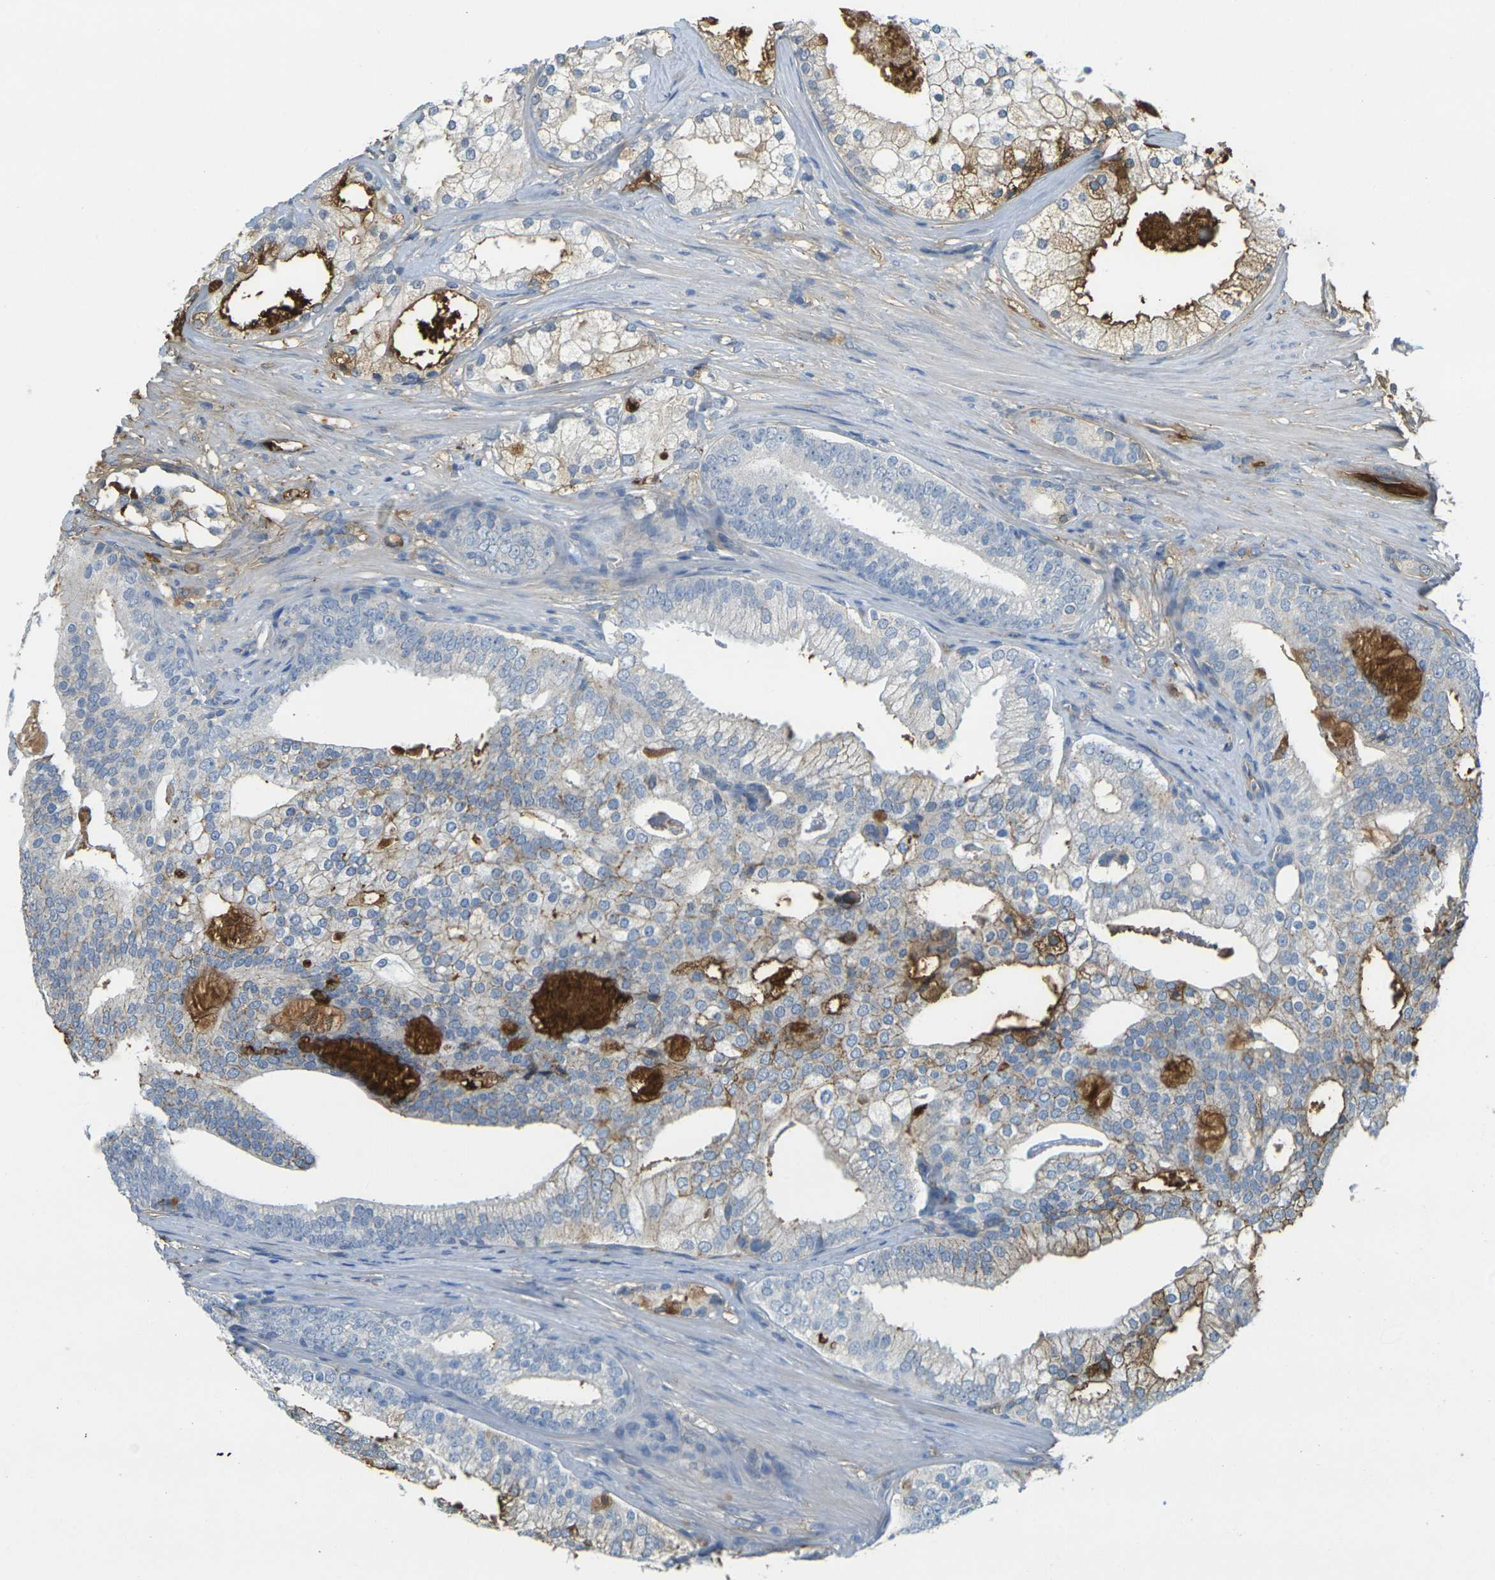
{"staining": {"intensity": "moderate", "quantity": "<25%", "location": "cytoplasmic/membranous"}, "tissue": "prostate cancer", "cell_type": "Tumor cells", "image_type": "cancer", "snomed": [{"axis": "morphology", "description": "Adenocarcinoma, Low grade"}, {"axis": "topography", "description": "Prostate"}], "caption": "Immunohistochemistry (DAB (3,3'-diaminobenzidine)) staining of prostate low-grade adenocarcinoma exhibits moderate cytoplasmic/membranous protein staining in approximately <25% of tumor cells. The staining is performed using DAB brown chromogen to label protein expression. The nuclei are counter-stained blue using hematoxylin.", "gene": "PLCD1", "patient": {"sex": "male", "age": 58}}